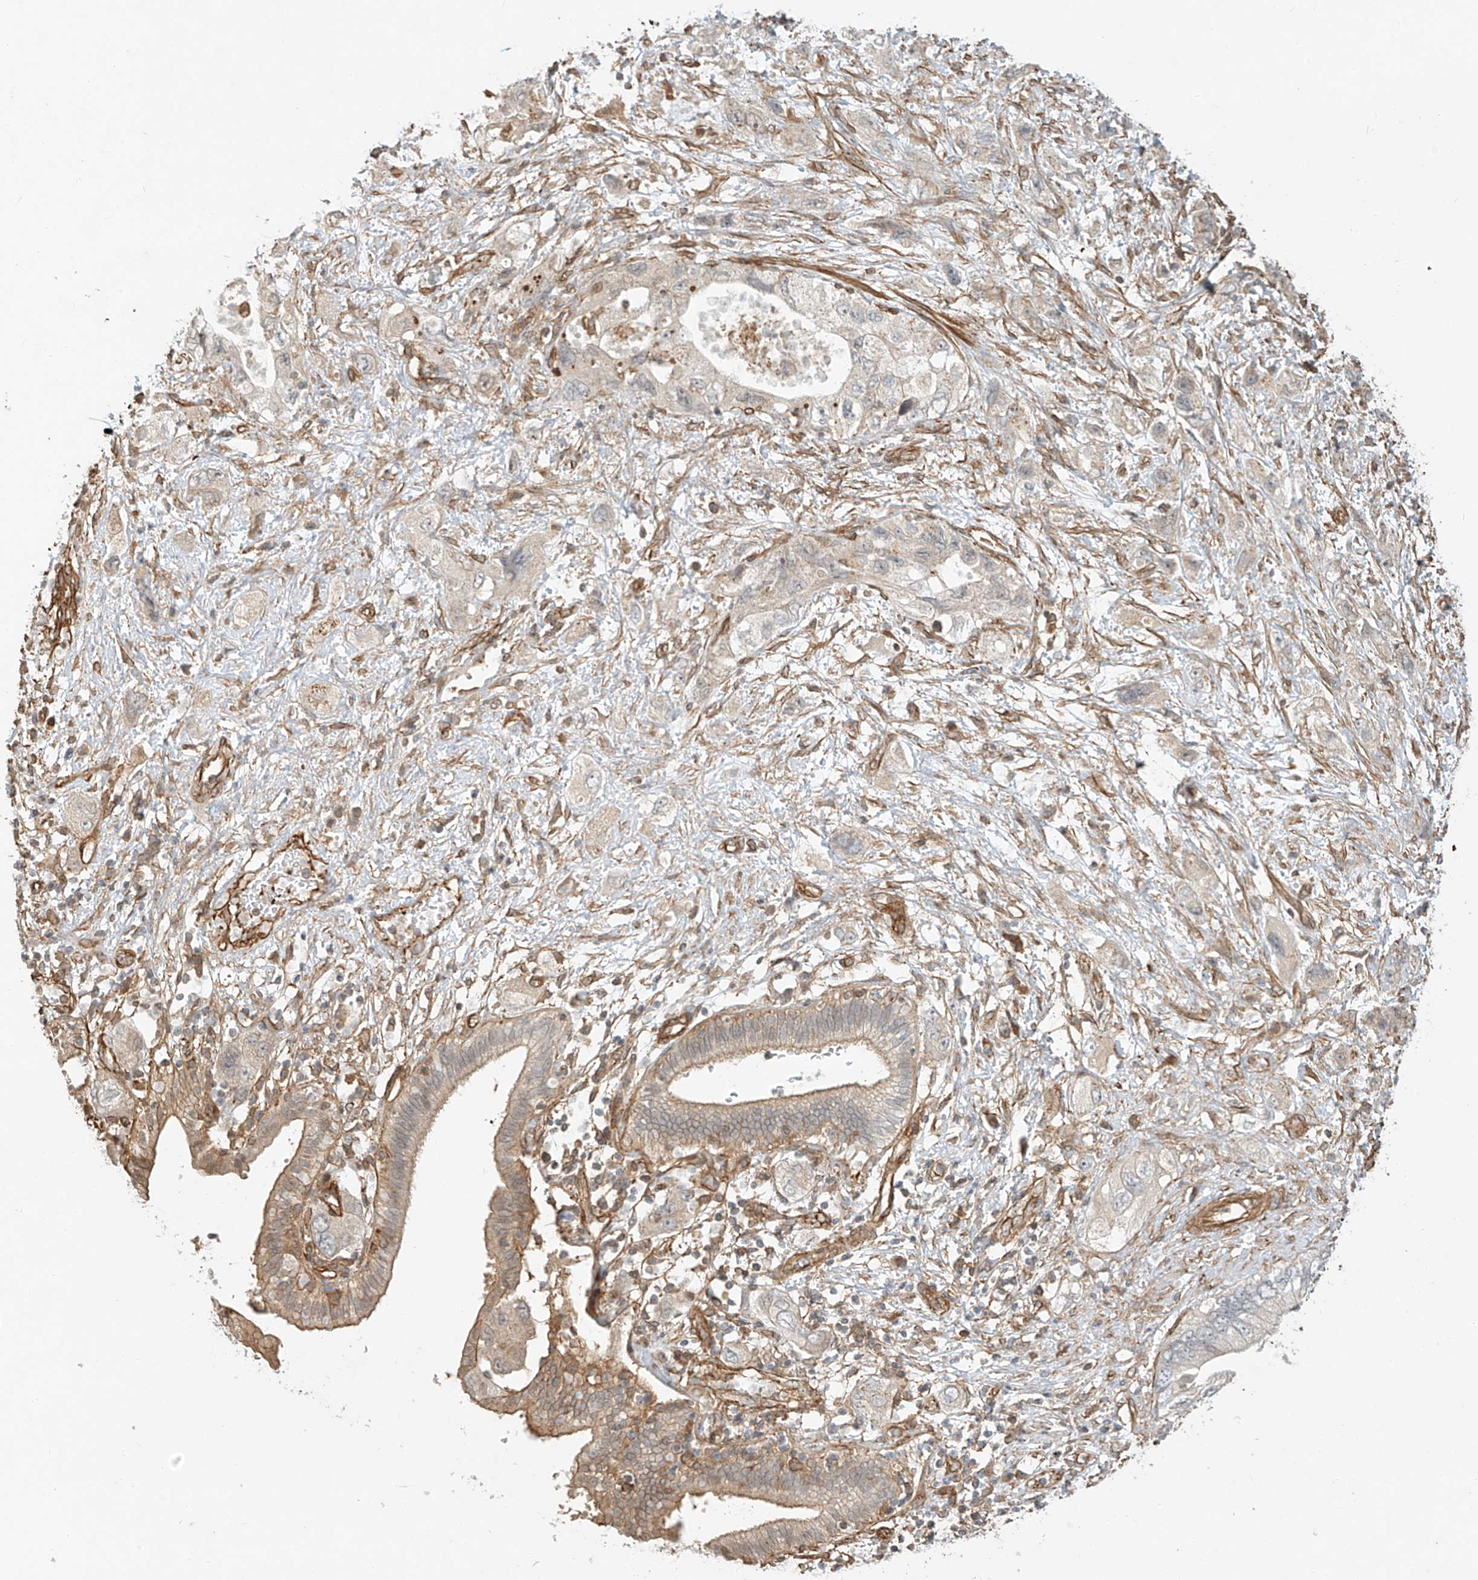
{"staining": {"intensity": "moderate", "quantity": "25%-75%", "location": "cytoplasmic/membranous"}, "tissue": "pancreatic cancer", "cell_type": "Tumor cells", "image_type": "cancer", "snomed": [{"axis": "morphology", "description": "Adenocarcinoma, NOS"}, {"axis": "topography", "description": "Pancreas"}], "caption": "Immunohistochemical staining of human pancreatic cancer (adenocarcinoma) reveals medium levels of moderate cytoplasmic/membranous staining in approximately 25%-75% of tumor cells. (DAB (3,3'-diaminobenzidine) = brown stain, brightfield microscopy at high magnification).", "gene": "CSMD3", "patient": {"sex": "female", "age": 73}}